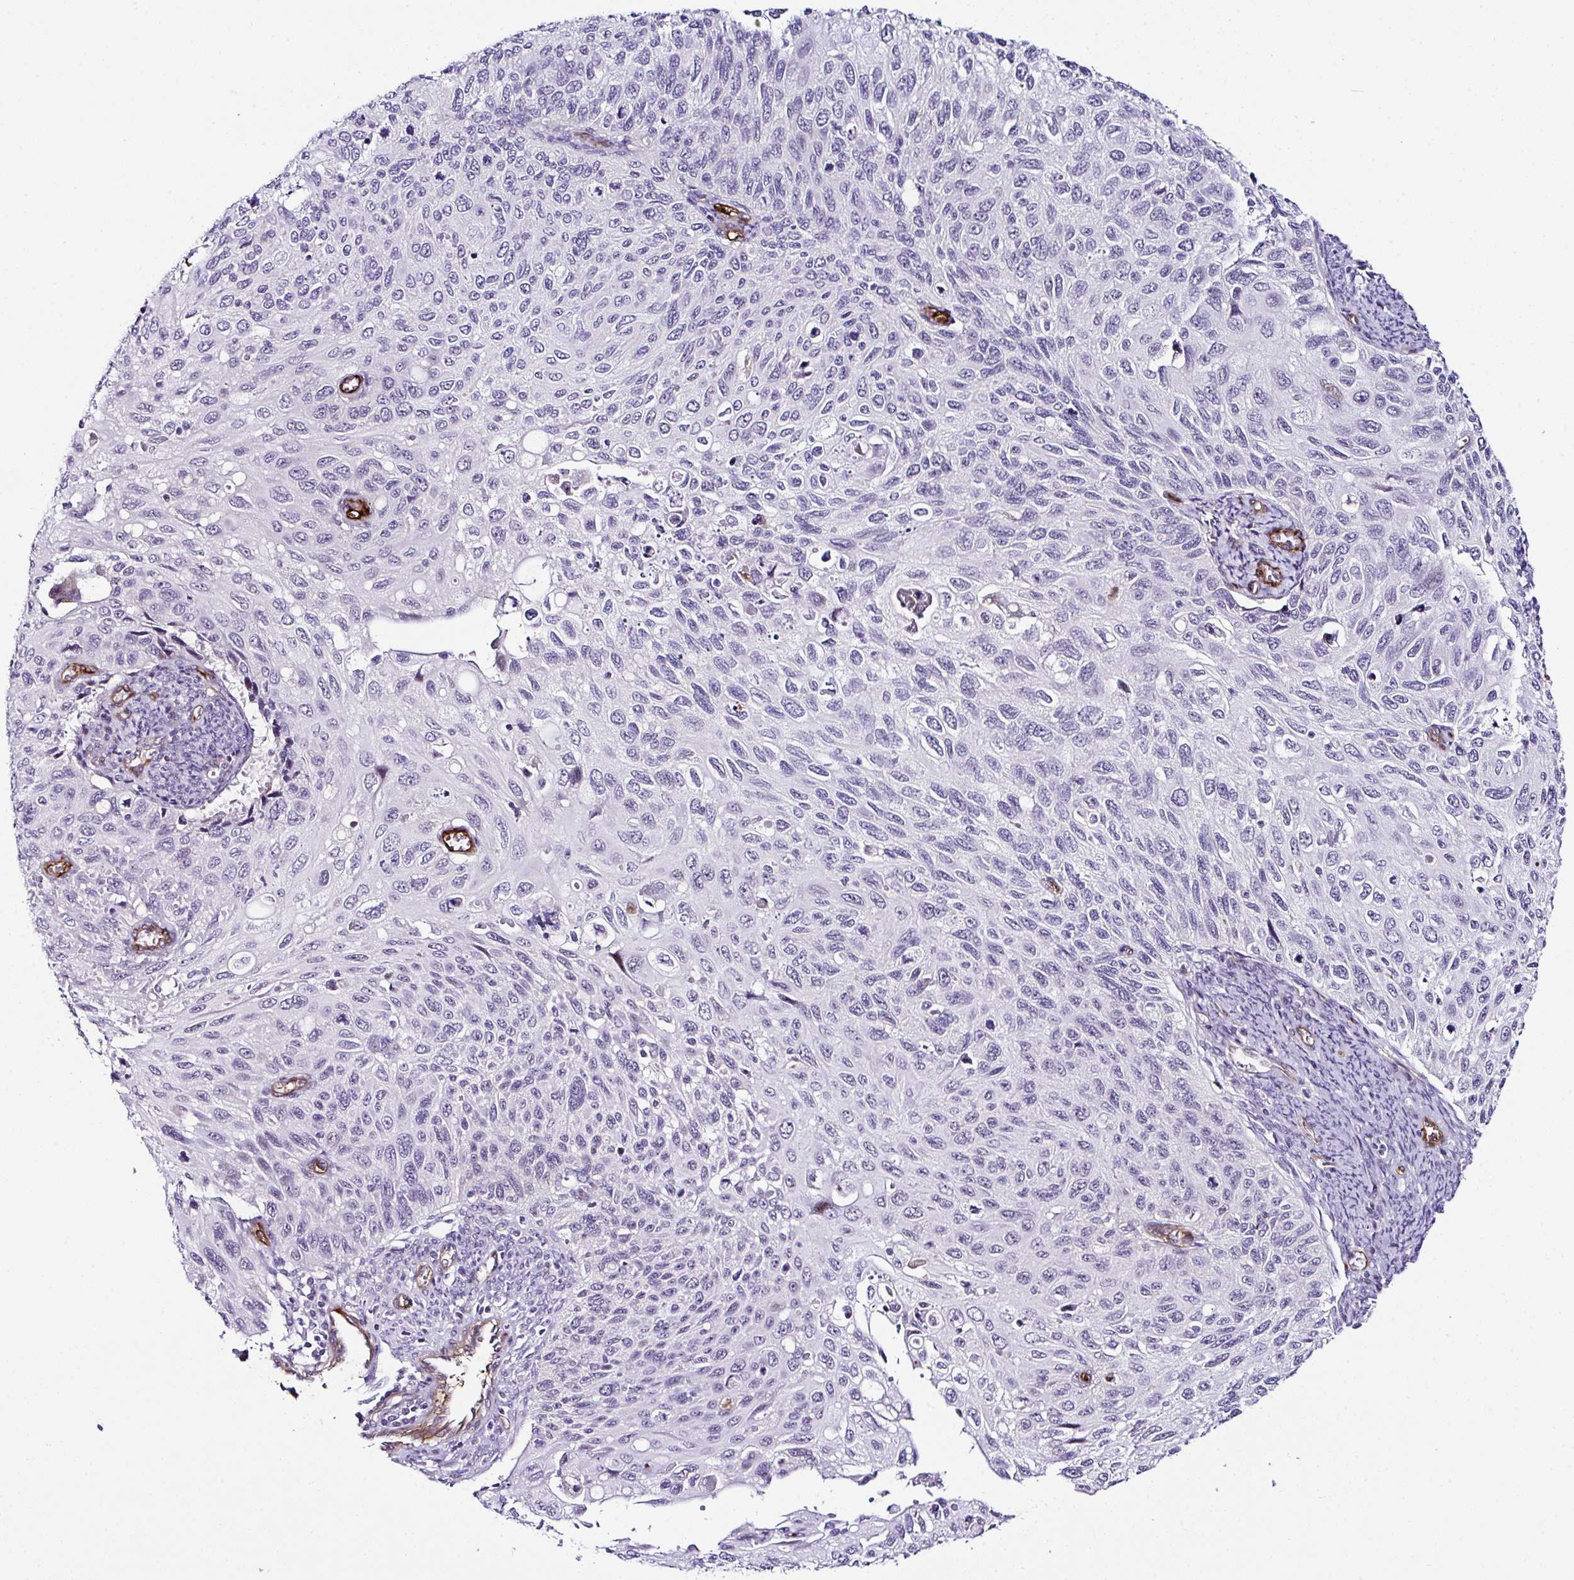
{"staining": {"intensity": "negative", "quantity": "none", "location": "none"}, "tissue": "cervical cancer", "cell_type": "Tumor cells", "image_type": "cancer", "snomed": [{"axis": "morphology", "description": "Squamous cell carcinoma, NOS"}, {"axis": "topography", "description": "Cervix"}], "caption": "IHC photomicrograph of cervical cancer (squamous cell carcinoma) stained for a protein (brown), which displays no staining in tumor cells.", "gene": "FBXO34", "patient": {"sex": "female", "age": 70}}